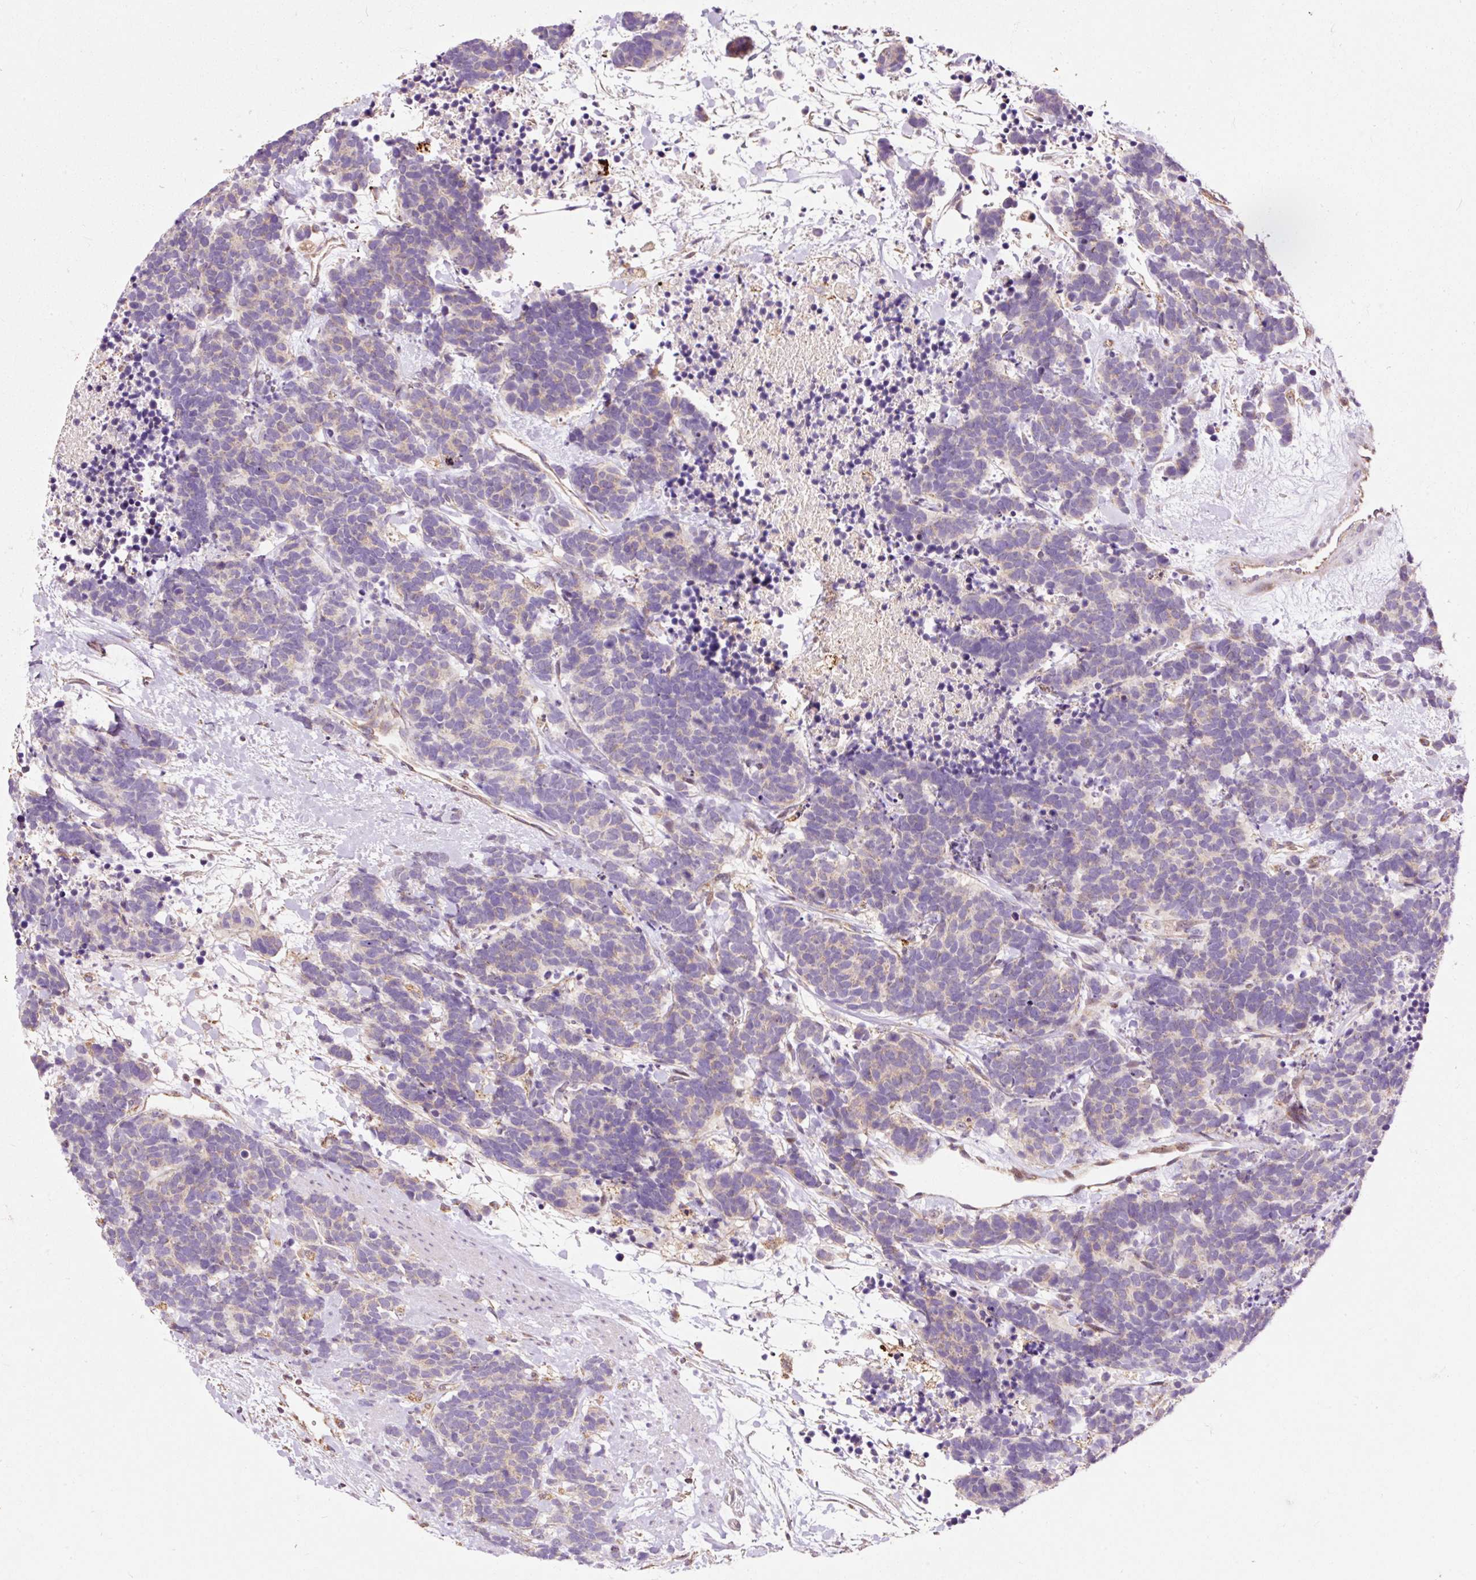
{"staining": {"intensity": "negative", "quantity": "none", "location": "none"}, "tissue": "carcinoid", "cell_type": "Tumor cells", "image_type": "cancer", "snomed": [{"axis": "morphology", "description": "Carcinoma, NOS"}, {"axis": "morphology", "description": "Carcinoid, malignant, NOS"}, {"axis": "topography", "description": "Prostate"}], "caption": "Immunohistochemical staining of carcinoid (malignant) demonstrates no significant staining in tumor cells.", "gene": "BOLA3", "patient": {"sex": "male", "age": 57}}